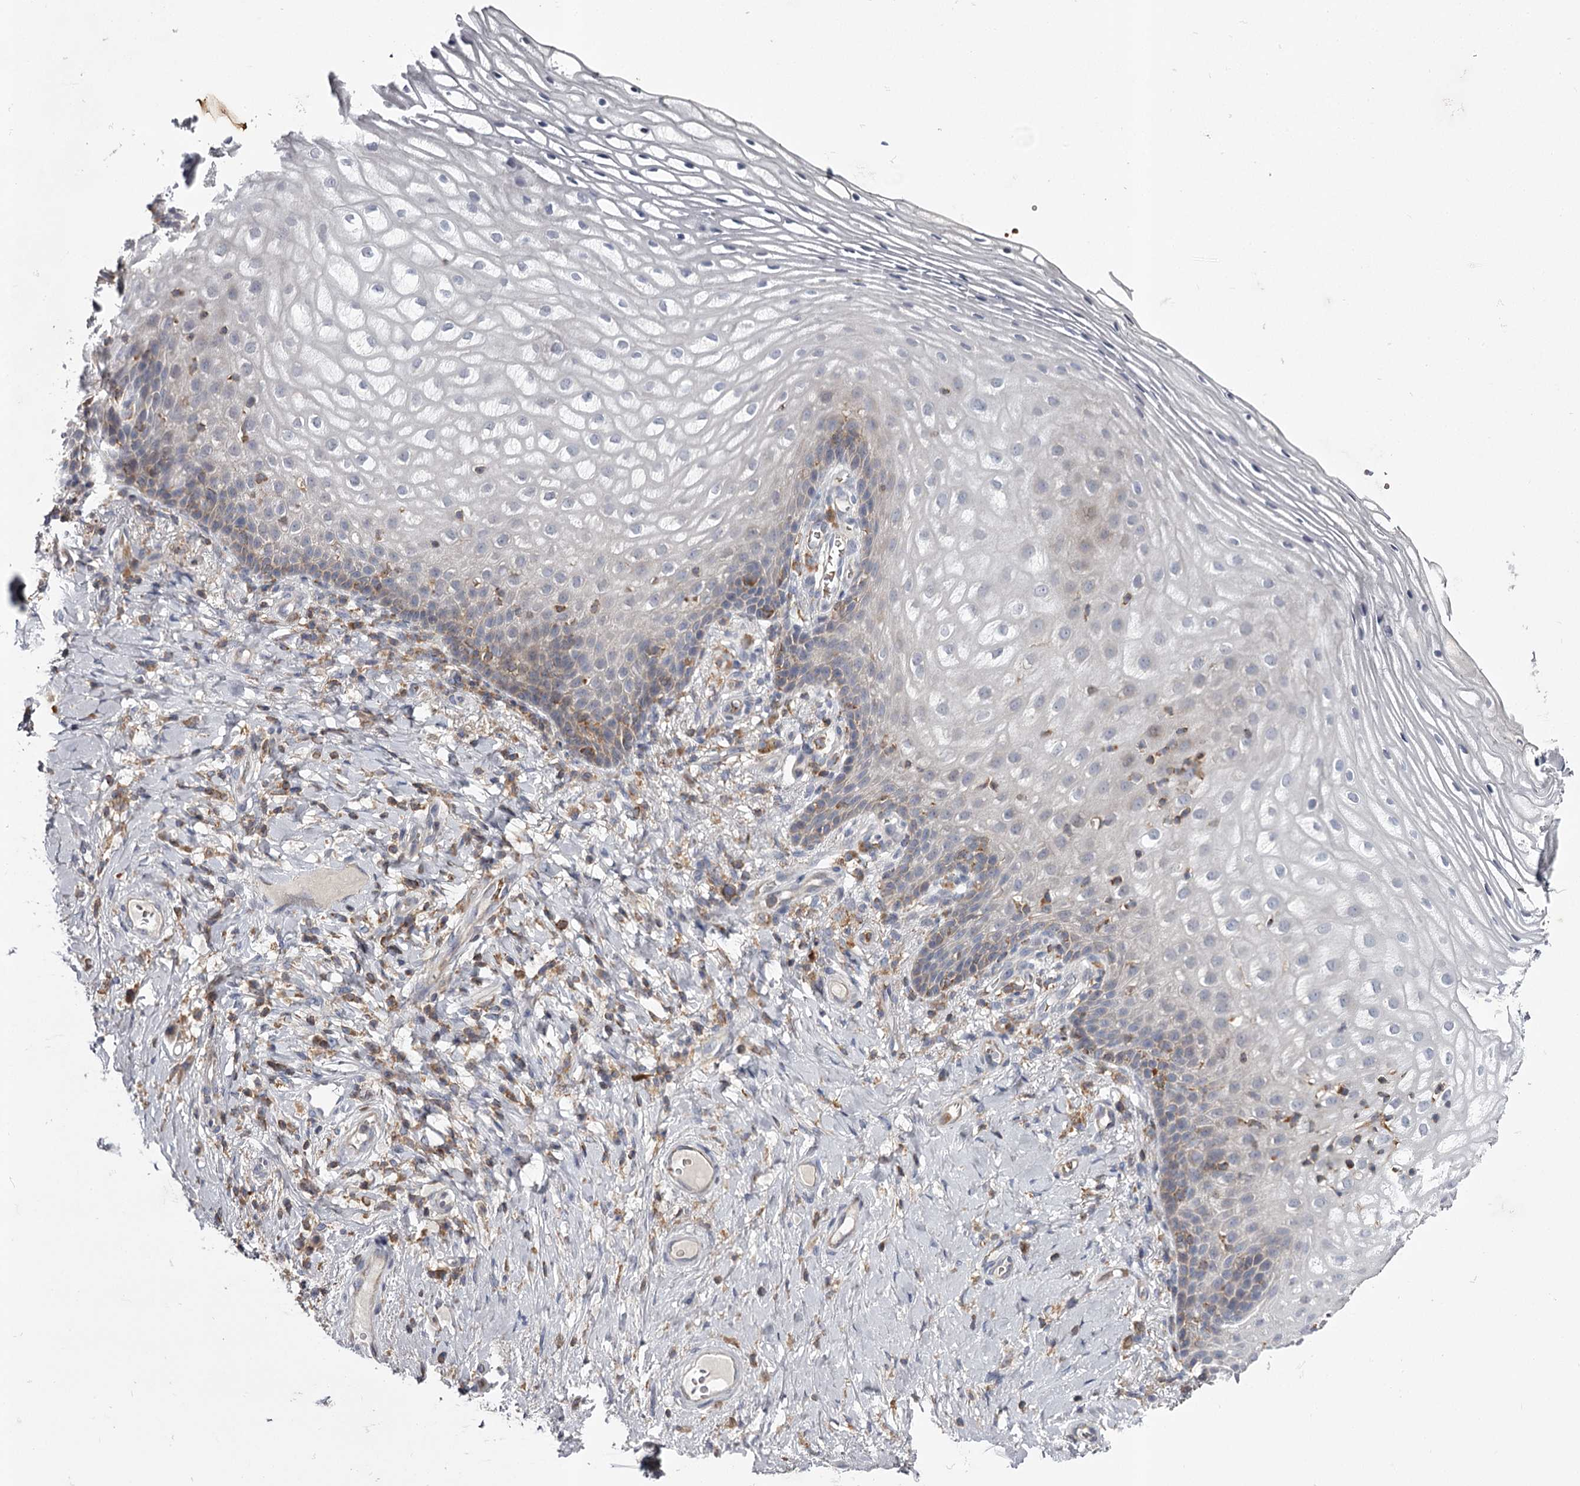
{"staining": {"intensity": "weak", "quantity": "<25%", "location": "cytoplasmic/membranous"}, "tissue": "vagina", "cell_type": "Squamous epithelial cells", "image_type": "normal", "snomed": [{"axis": "morphology", "description": "Normal tissue, NOS"}, {"axis": "topography", "description": "Vagina"}], "caption": "Squamous epithelial cells show no significant protein staining in normal vagina. (DAB immunohistochemistry (IHC) visualized using brightfield microscopy, high magnification).", "gene": "RASSF6", "patient": {"sex": "female", "age": 60}}